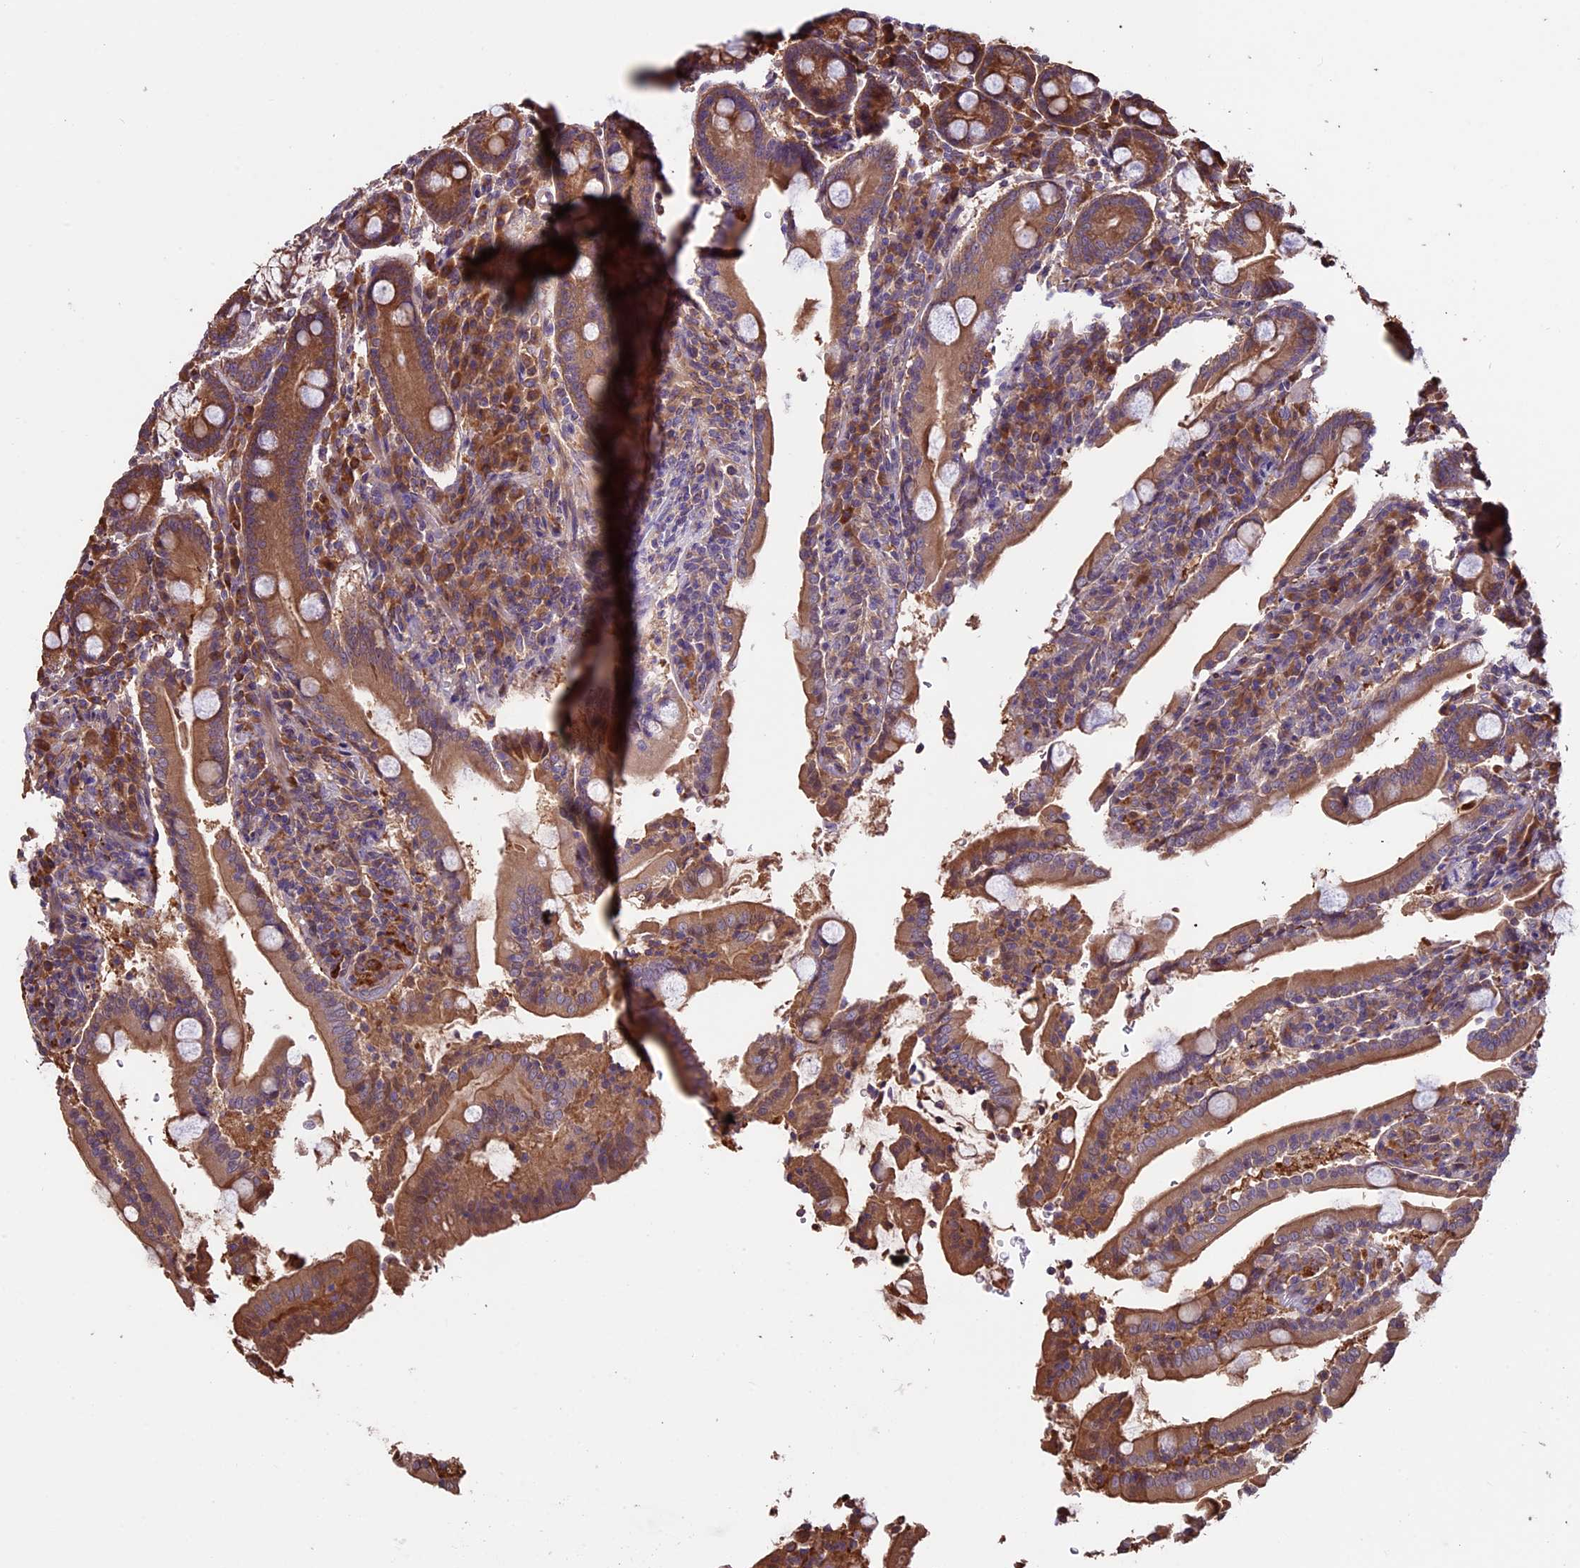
{"staining": {"intensity": "moderate", "quantity": ">75%", "location": "cytoplasmic/membranous"}, "tissue": "duodenum", "cell_type": "Glandular cells", "image_type": "normal", "snomed": [{"axis": "morphology", "description": "Normal tissue, NOS"}, {"axis": "topography", "description": "Duodenum"}], "caption": "Immunohistochemistry (DAB) staining of benign human duodenum displays moderate cytoplasmic/membranous protein expression in approximately >75% of glandular cells.", "gene": "VWA3A", "patient": {"sex": "male", "age": 35}}